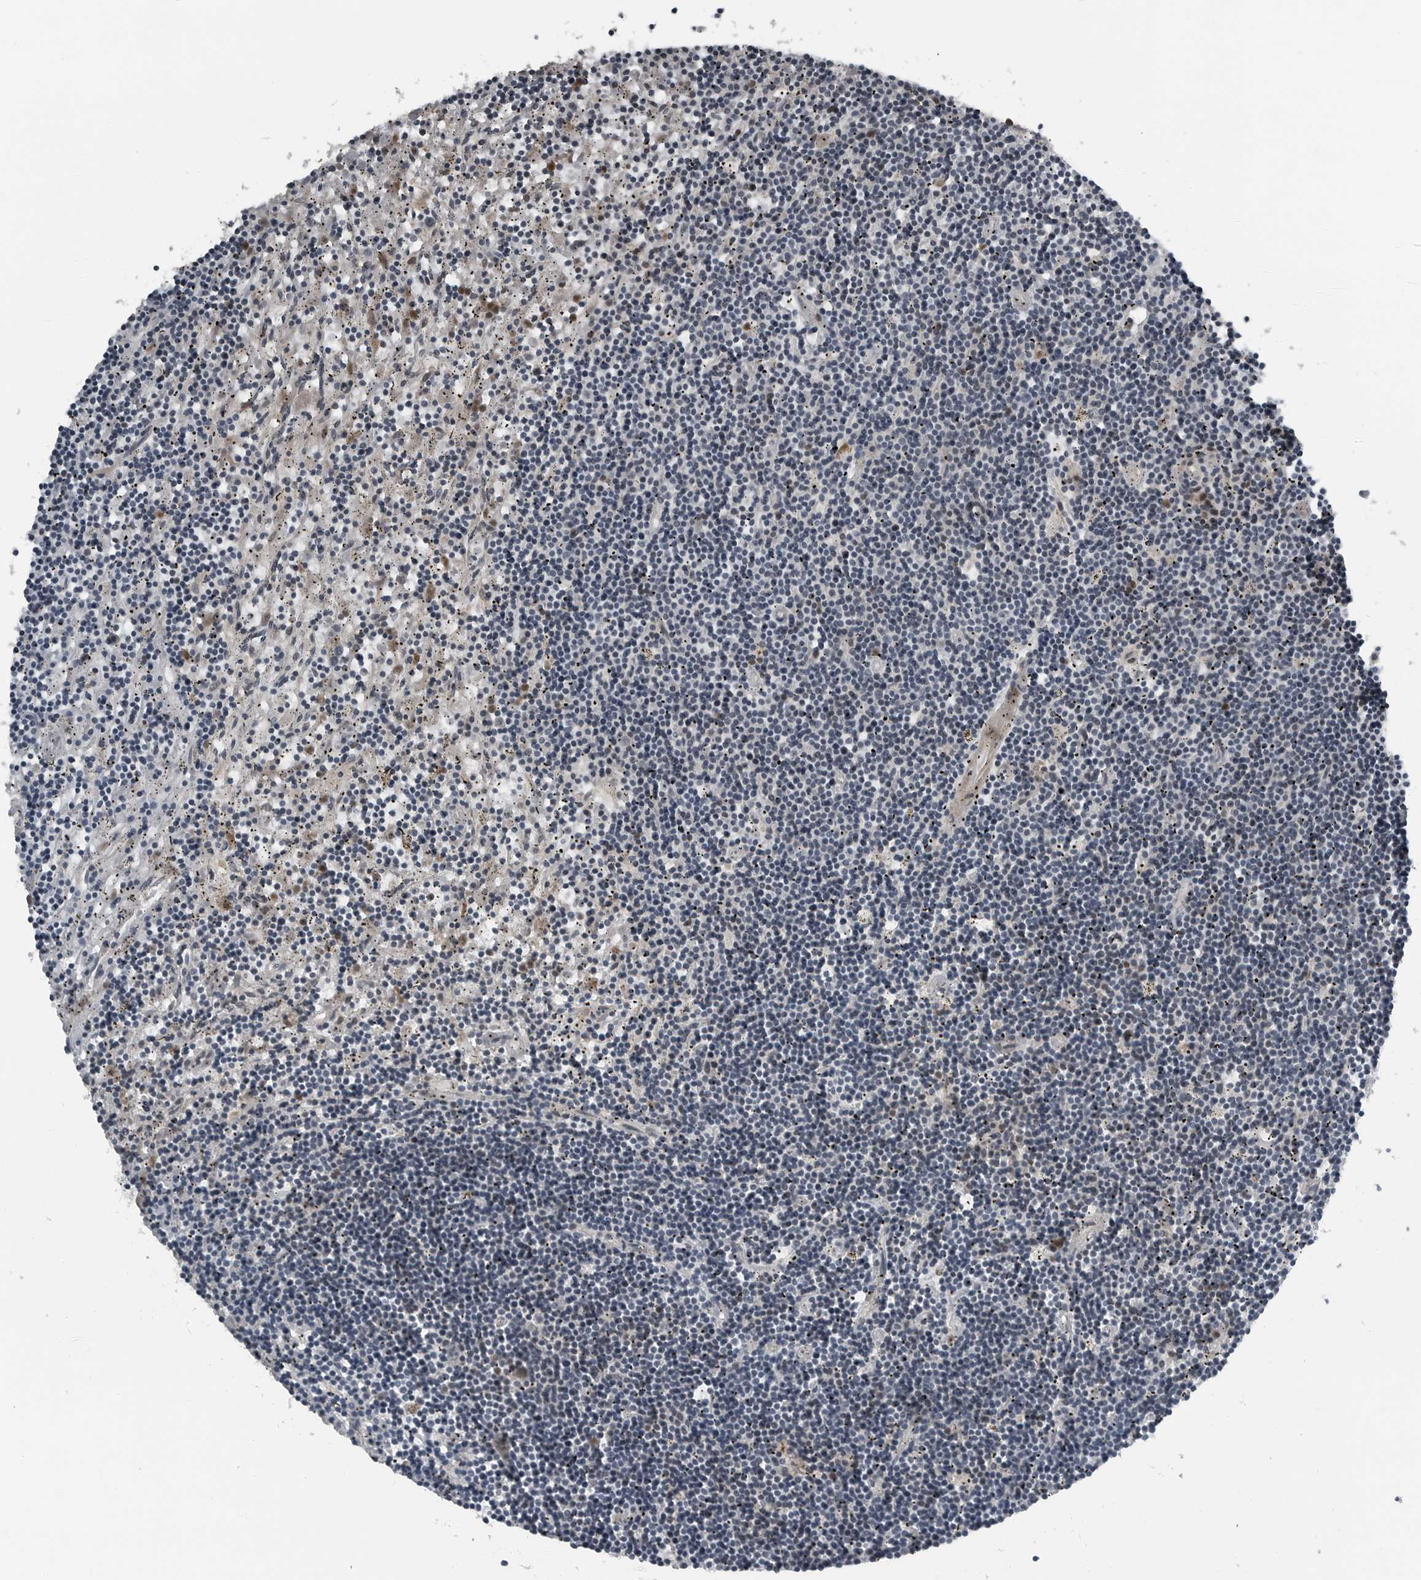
{"staining": {"intensity": "negative", "quantity": "none", "location": "none"}, "tissue": "lymphoma", "cell_type": "Tumor cells", "image_type": "cancer", "snomed": [{"axis": "morphology", "description": "Malignant lymphoma, non-Hodgkin's type, Low grade"}, {"axis": "topography", "description": "Spleen"}], "caption": "This histopathology image is of malignant lymphoma, non-Hodgkin's type (low-grade) stained with immunohistochemistry to label a protein in brown with the nuclei are counter-stained blue. There is no expression in tumor cells.", "gene": "GAK", "patient": {"sex": "male", "age": 76}}